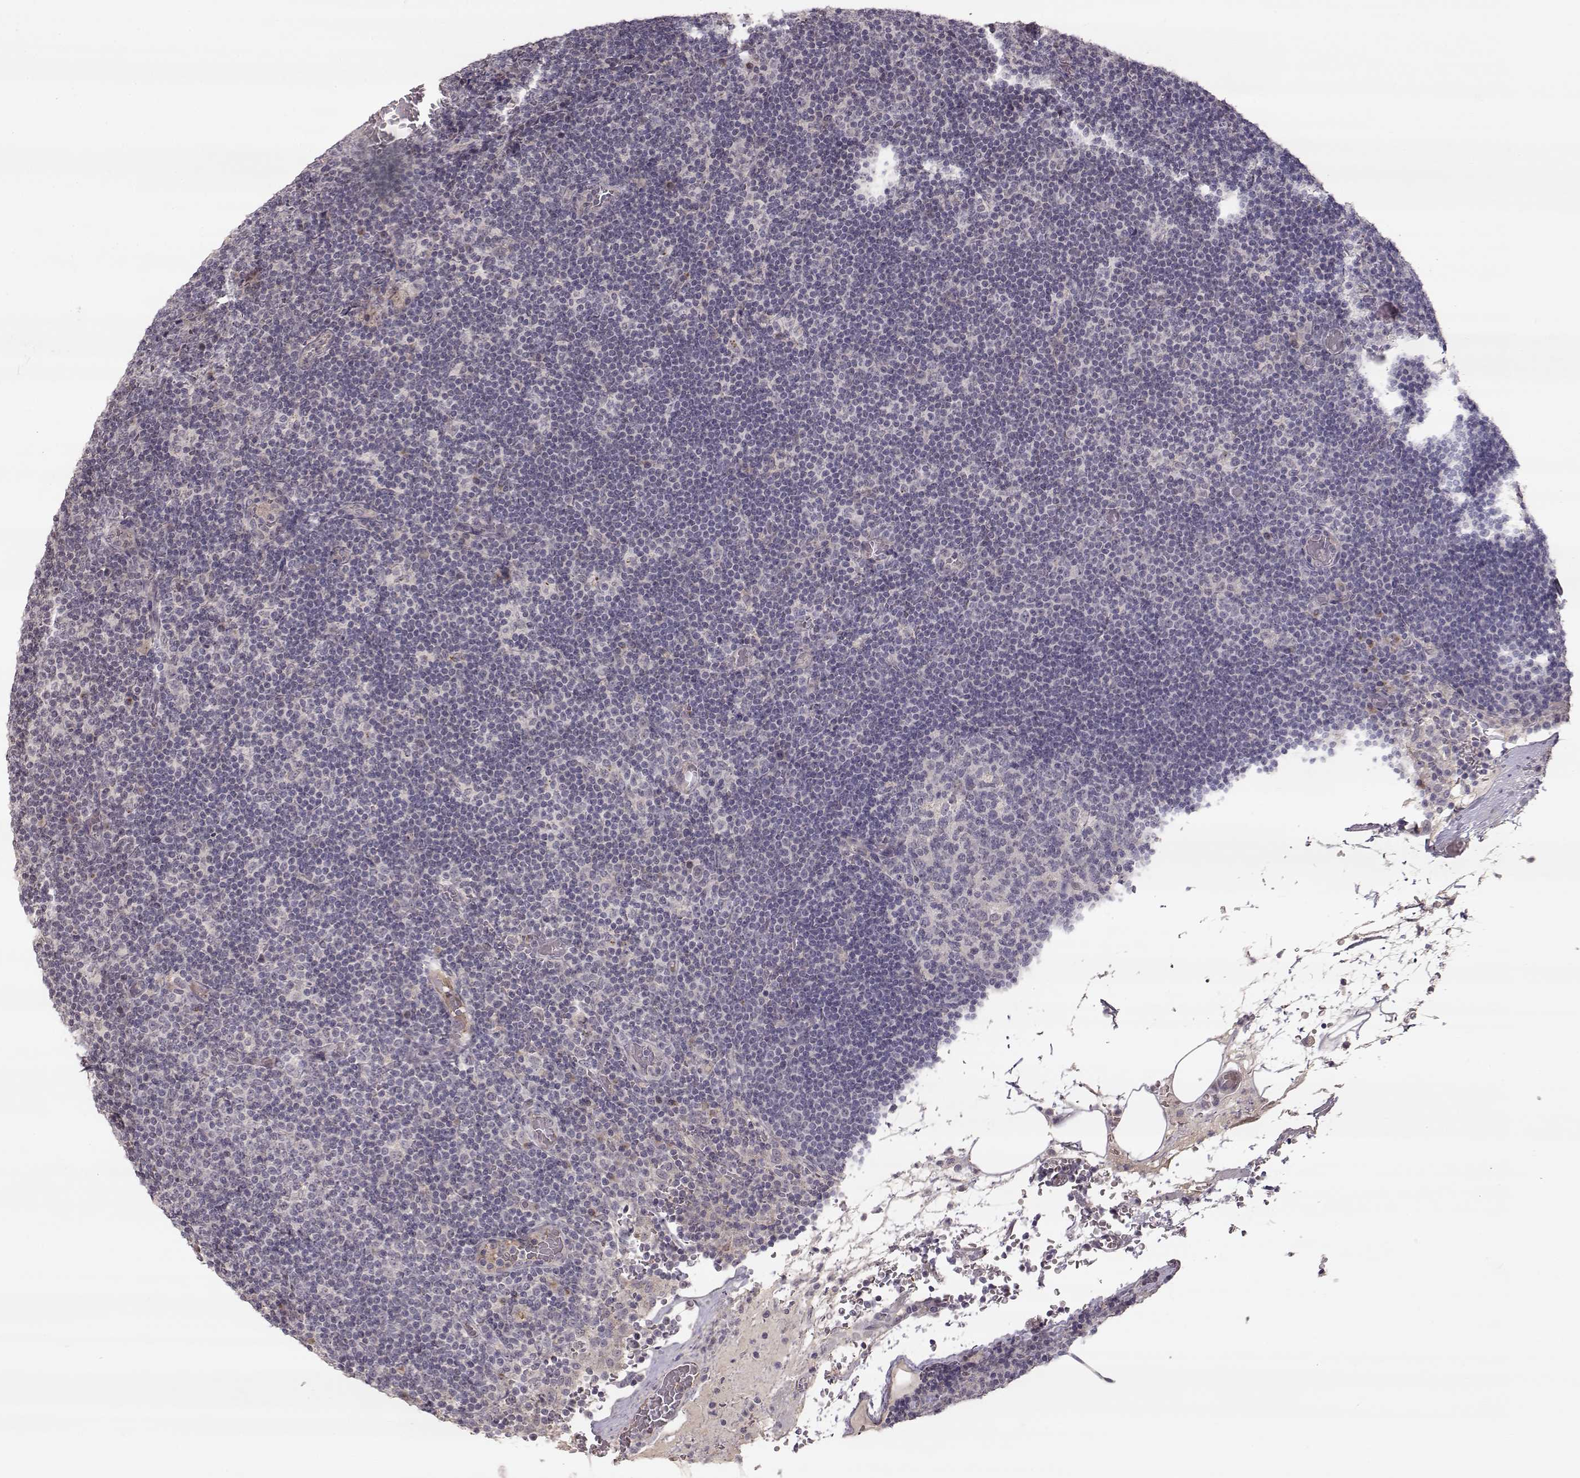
{"staining": {"intensity": "negative", "quantity": "none", "location": "none"}, "tissue": "lymph node", "cell_type": "Germinal center cells", "image_type": "normal", "snomed": [{"axis": "morphology", "description": "Normal tissue, NOS"}, {"axis": "topography", "description": "Lymph node"}], "caption": "This is an immunohistochemistry image of benign human lymph node. There is no staining in germinal center cells.", "gene": "PNMT", "patient": {"sex": "male", "age": 63}}